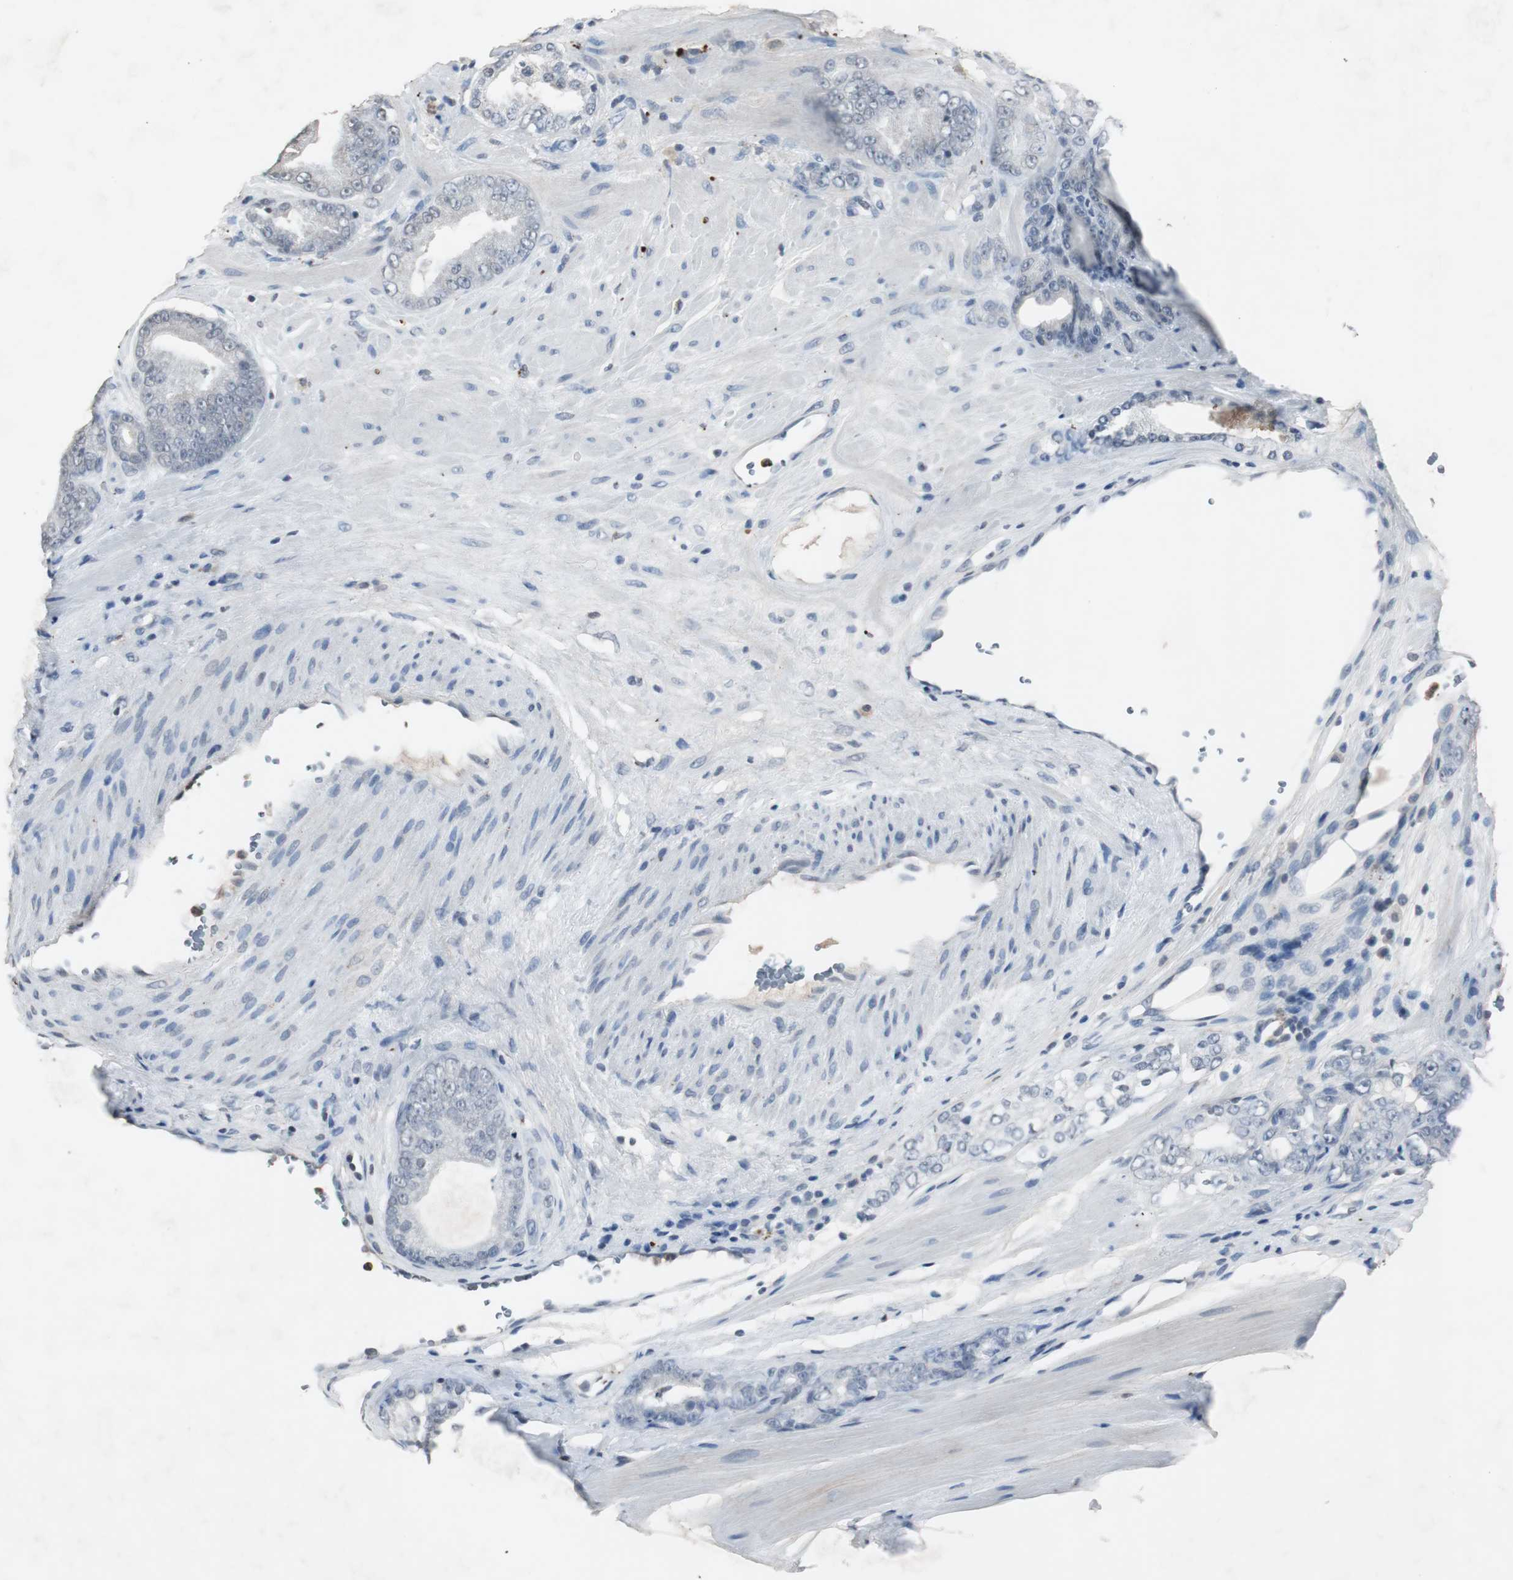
{"staining": {"intensity": "negative", "quantity": "none", "location": "none"}, "tissue": "prostate cancer", "cell_type": "Tumor cells", "image_type": "cancer", "snomed": [{"axis": "morphology", "description": "Adenocarcinoma, Low grade"}, {"axis": "topography", "description": "Prostate"}], "caption": "This is a micrograph of immunohistochemistry staining of prostate adenocarcinoma (low-grade), which shows no expression in tumor cells. (DAB (3,3'-diaminobenzidine) immunohistochemistry (IHC), high magnification).", "gene": "ADNP2", "patient": {"sex": "male", "age": 58}}